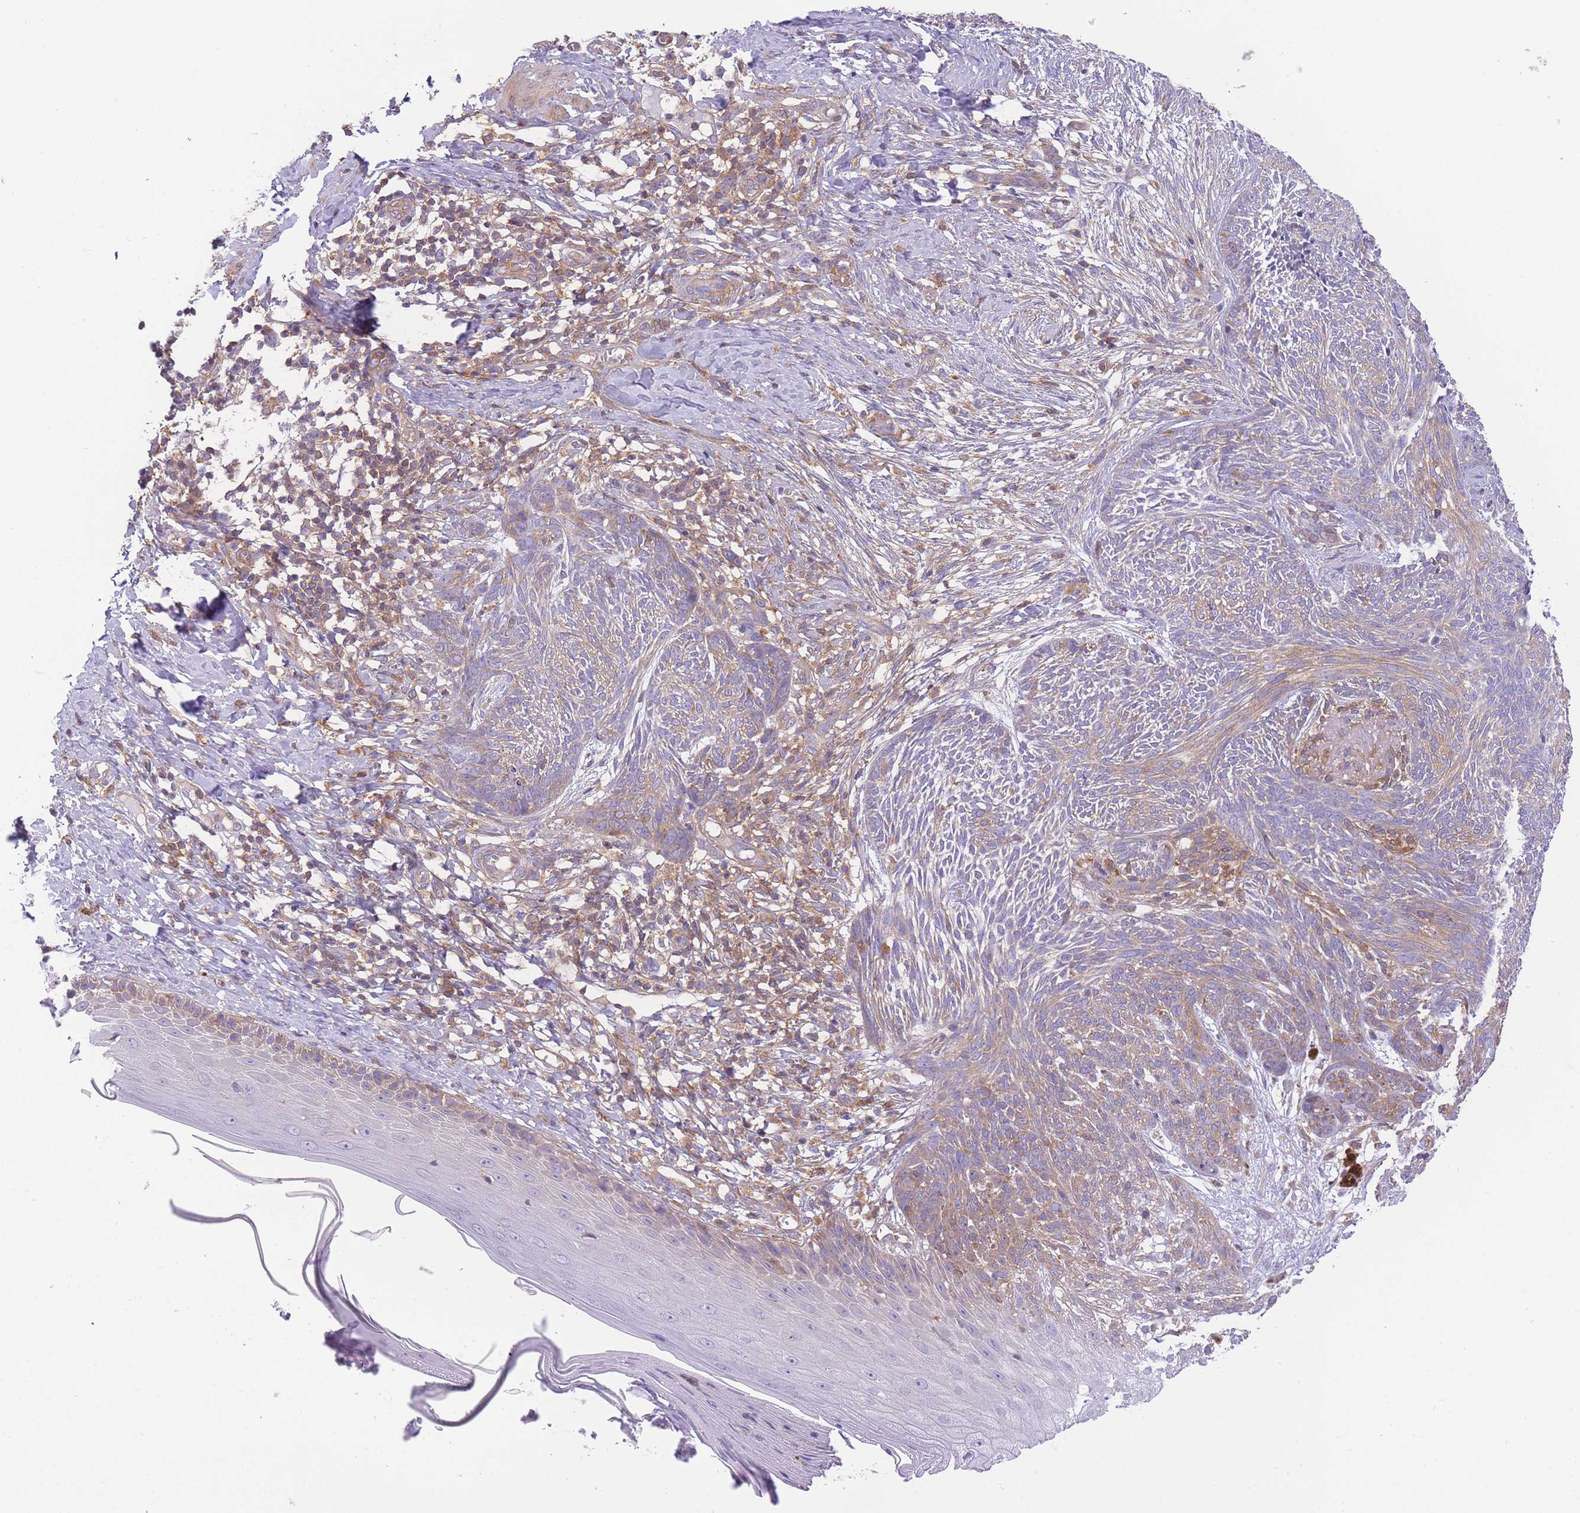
{"staining": {"intensity": "weak", "quantity": "<25%", "location": "cytoplasmic/membranous"}, "tissue": "skin cancer", "cell_type": "Tumor cells", "image_type": "cancer", "snomed": [{"axis": "morphology", "description": "Basal cell carcinoma"}, {"axis": "topography", "description": "Skin"}], "caption": "A photomicrograph of human skin cancer (basal cell carcinoma) is negative for staining in tumor cells. (Brightfield microscopy of DAB immunohistochemistry at high magnification).", "gene": "PRKAR1A", "patient": {"sex": "male", "age": 73}}